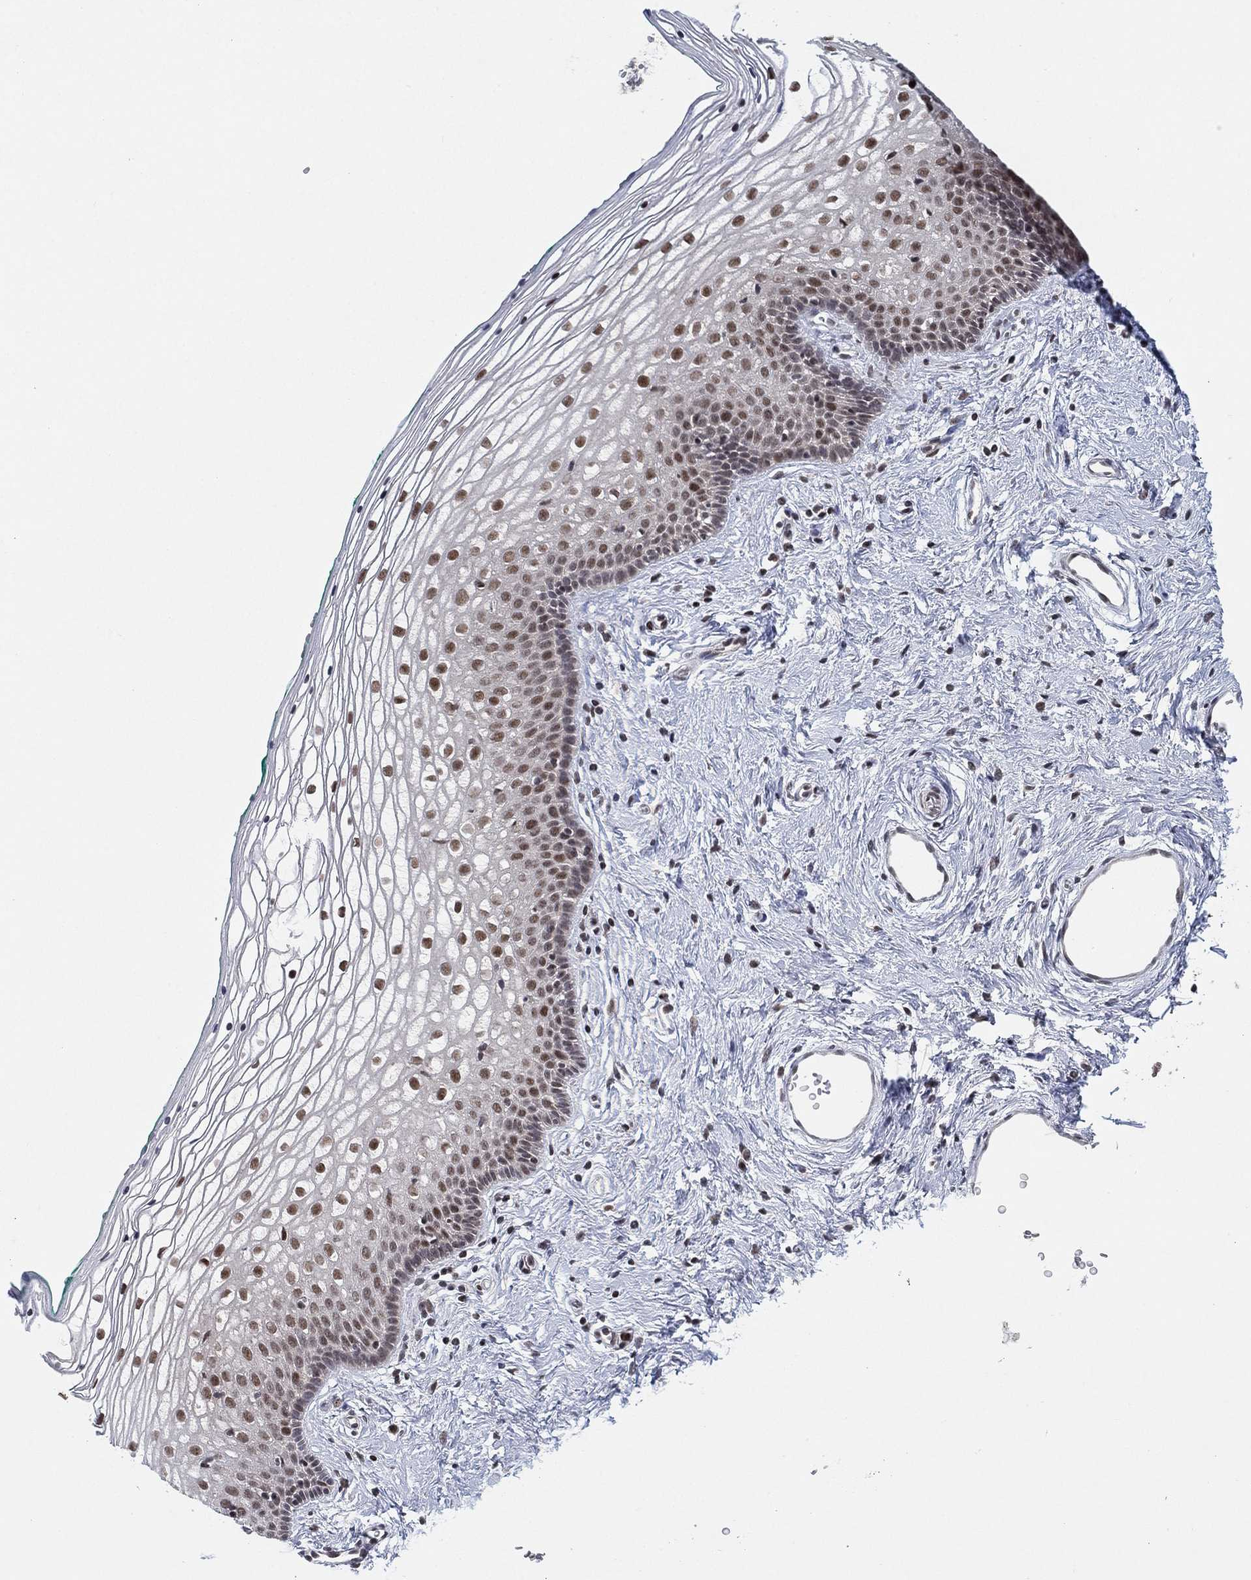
{"staining": {"intensity": "moderate", "quantity": "25%-75%", "location": "nuclear"}, "tissue": "vagina", "cell_type": "Squamous epithelial cells", "image_type": "normal", "snomed": [{"axis": "morphology", "description": "Normal tissue, NOS"}, {"axis": "topography", "description": "Vagina"}], "caption": "Immunohistochemical staining of normal human vagina reveals moderate nuclear protein expression in about 25%-75% of squamous epithelial cells.", "gene": "DGCR8", "patient": {"sex": "female", "age": 36}}